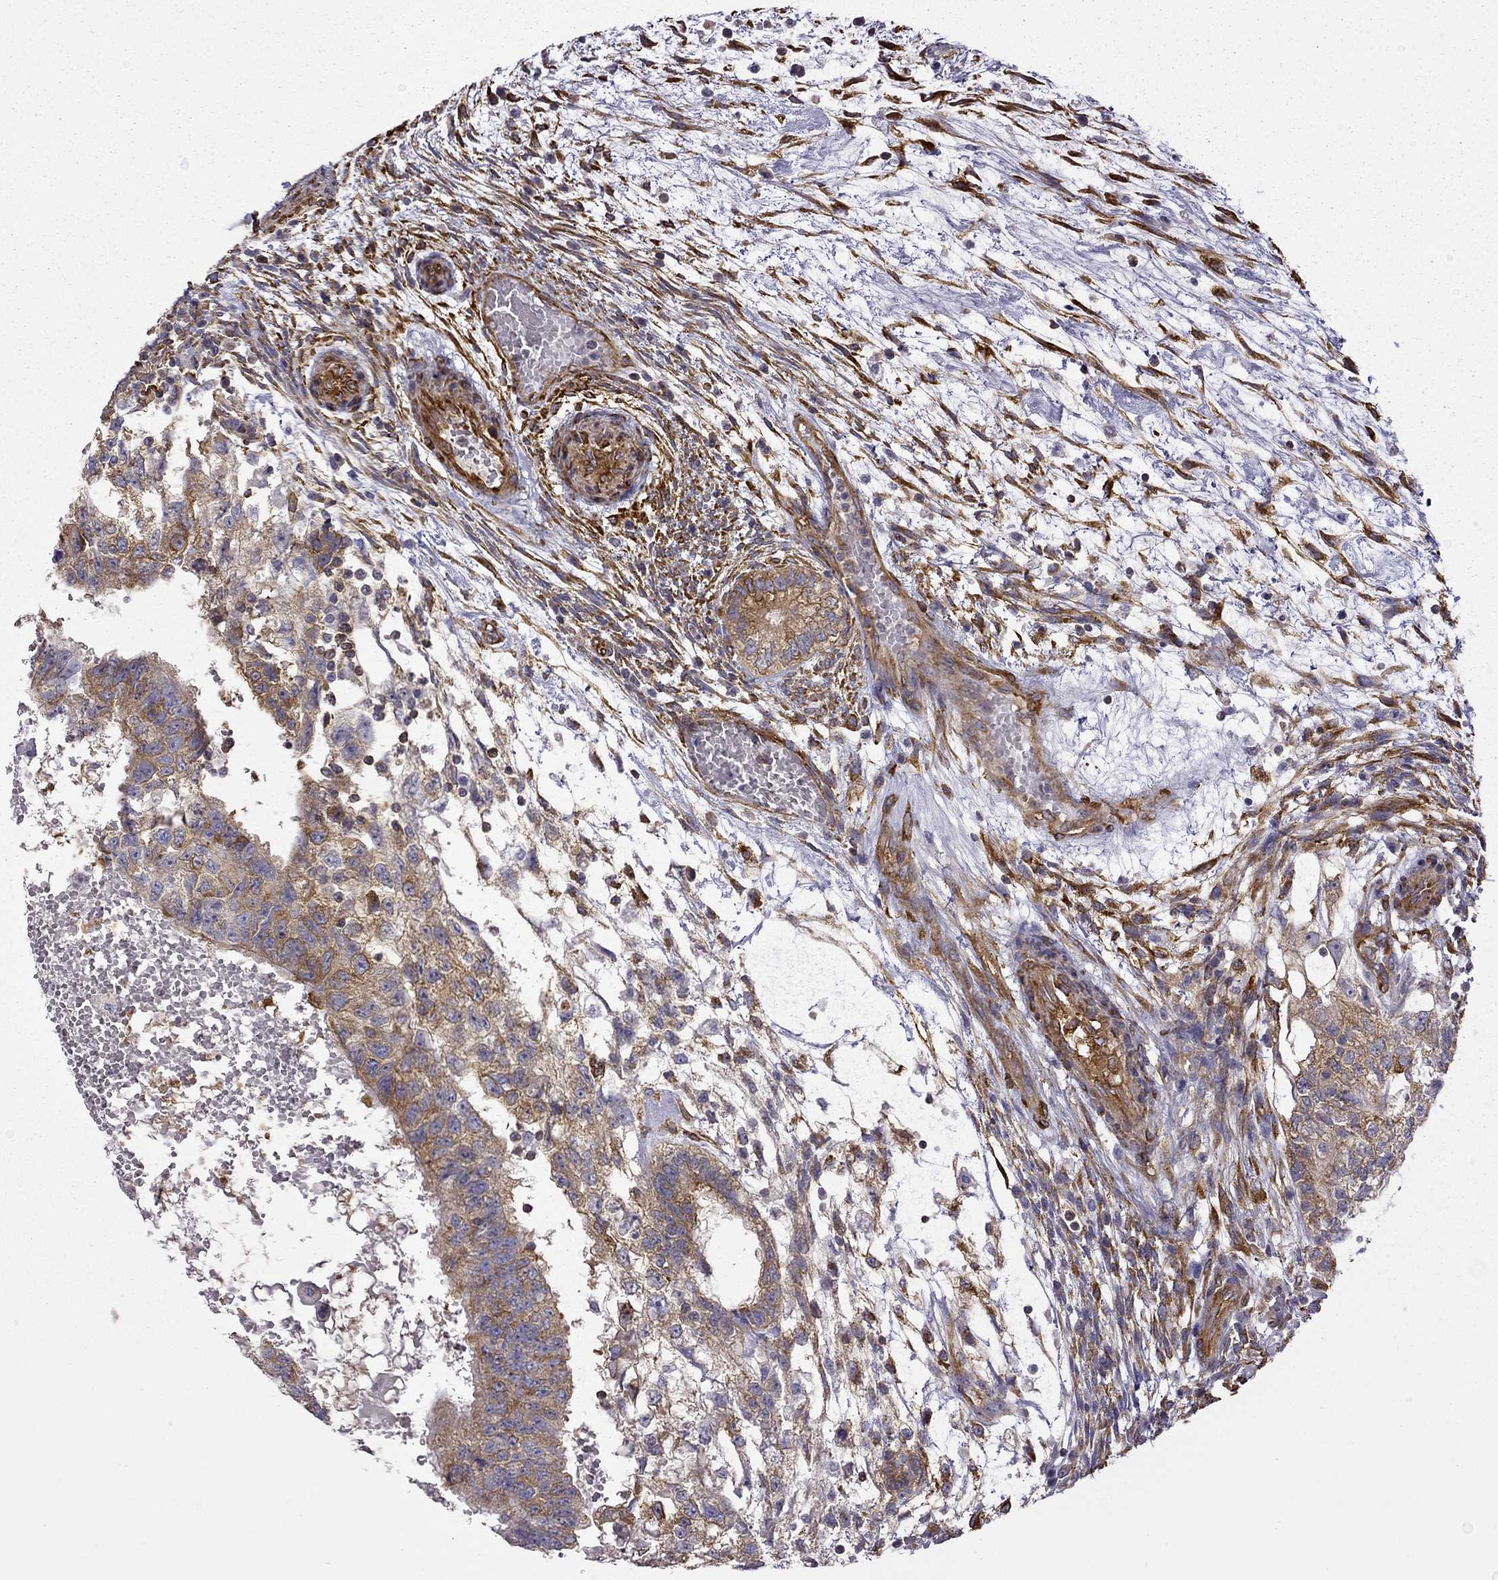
{"staining": {"intensity": "moderate", "quantity": ">75%", "location": "cytoplasmic/membranous"}, "tissue": "testis cancer", "cell_type": "Tumor cells", "image_type": "cancer", "snomed": [{"axis": "morphology", "description": "Normal tissue, NOS"}, {"axis": "morphology", "description": "Carcinoma, Embryonal, NOS"}, {"axis": "topography", "description": "Testis"}, {"axis": "topography", "description": "Epididymis"}], "caption": "Immunohistochemistry image of neoplastic tissue: human embryonal carcinoma (testis) stained using immunohistochemistry shows medium levels of moderate protein expression localized specifically in the cytoplasmic/membranous of tumor cells, appearing as a cytoplasmic/membranous brown color.", "gene": "MAP4", "patient": {"sex": "male", "age": 32}}